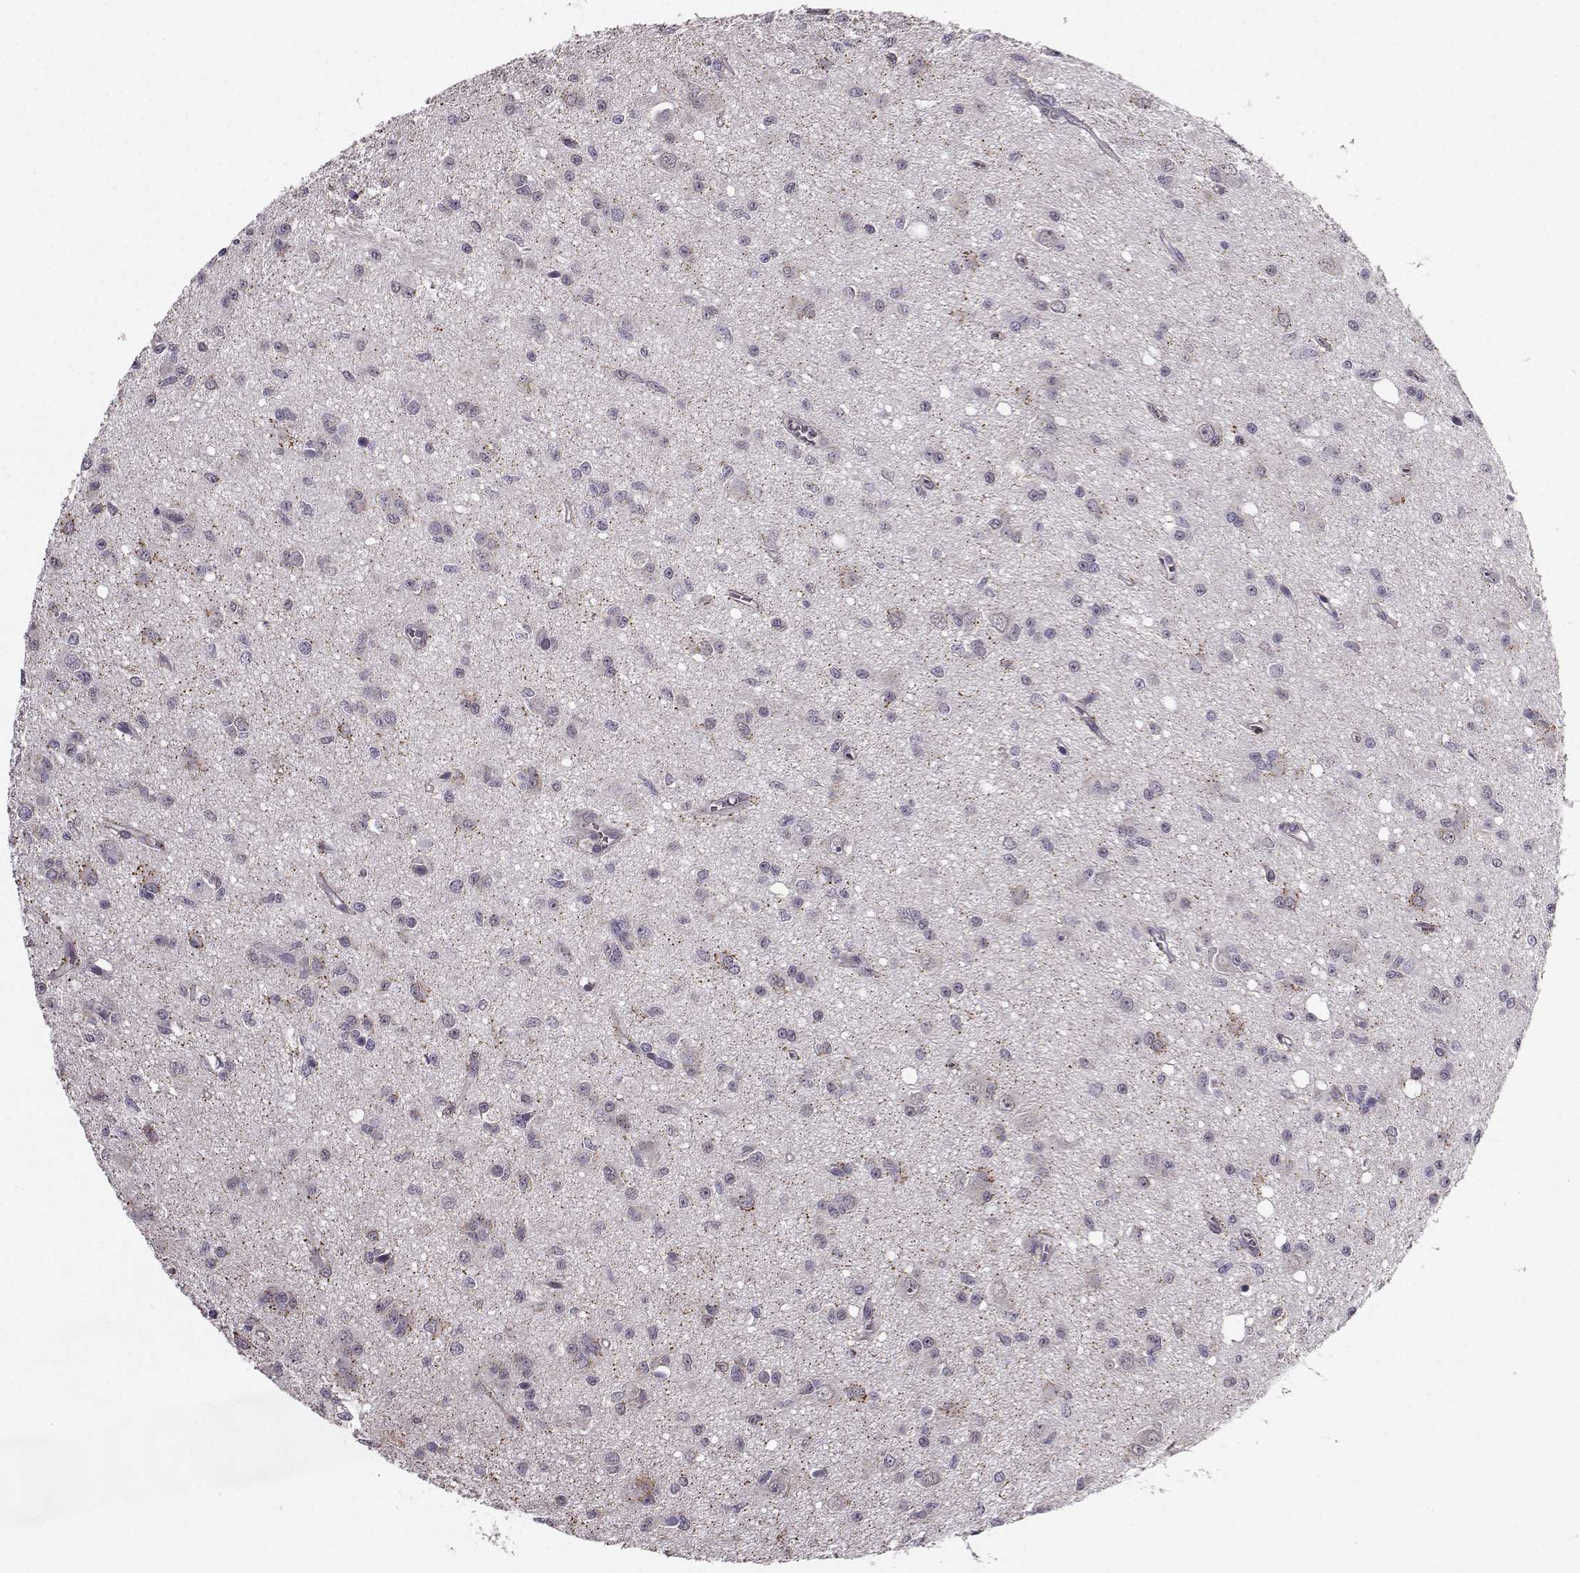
{"staining": {"intensity": "negative", "quantity": "none", "location": "none"}, "tissue": "glioma", "cell_type": "Tumor cells", "image_type": "cancer", "snomed": [{"axis": "morphology", "description": "Glioma, malignant, Low grade"}, {"axis": "topography", "description": "Brain"}], "caption": "Tumor cells are negative for protein expression in human glioma.", "gene": "TSPYL5", "patient": {"sex": "female", "age": 45}}